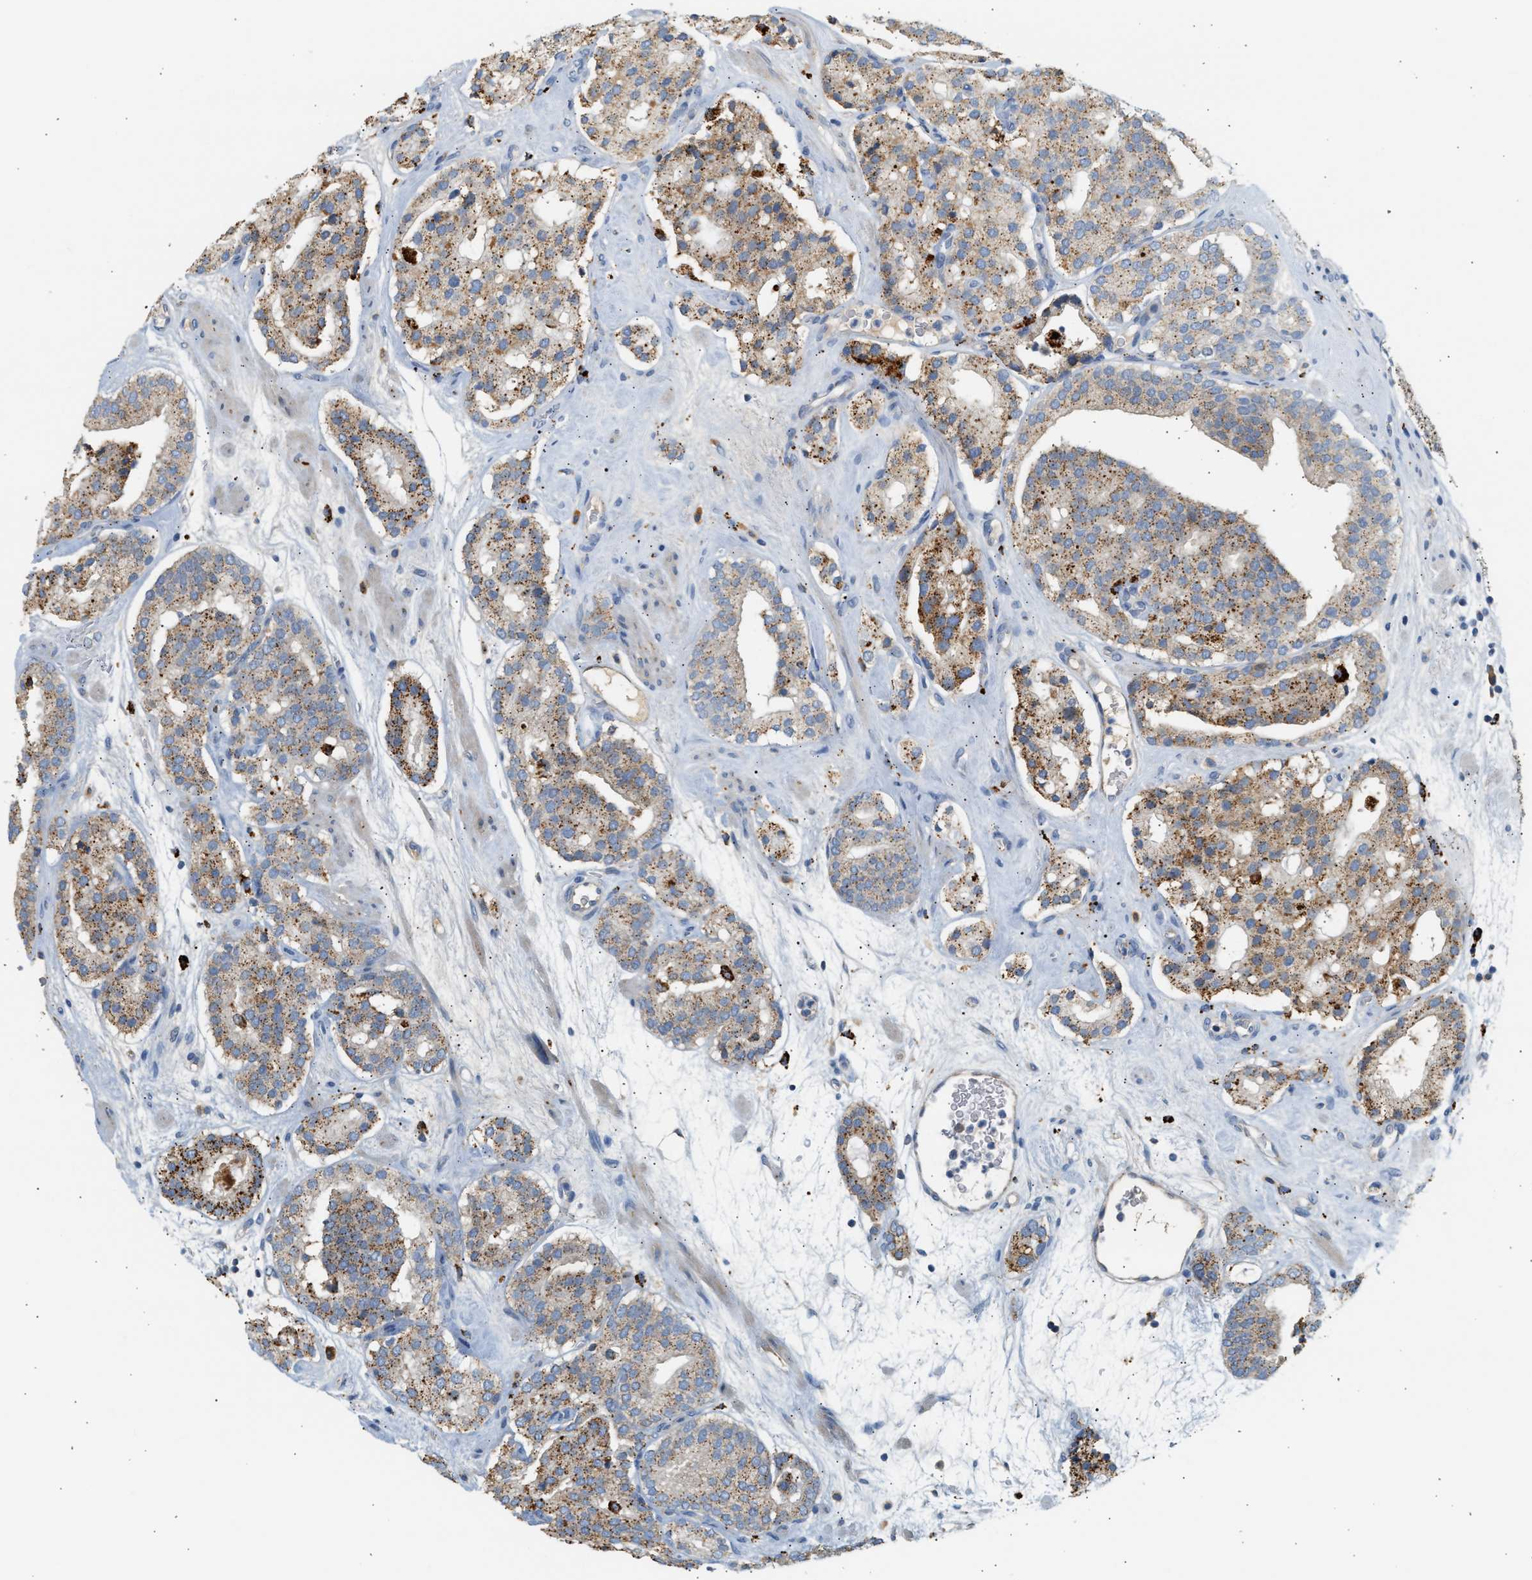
{"staining": {"intensity": "moderate", "quantity": ">75%", "location": "cytoplasmic/membranous"}, "tissue": "prostate cancer", "cell_type": "Tumor cells", "image_type": "cancer", "snomed": [{"axis": "morphology", "description": "Adenocarcinoma, Low grade"}, {"axis": "topography", "description": "Prostate"}], "caption": "This photomicrograph shows immunohistochemistry staining of human prostate cancer, with medium moderate cytoplasmic/membranous positivity in about >75% of tumor cells.", "gene": "ENTHD1", "patient": {"sex": "male", "age": 69}}